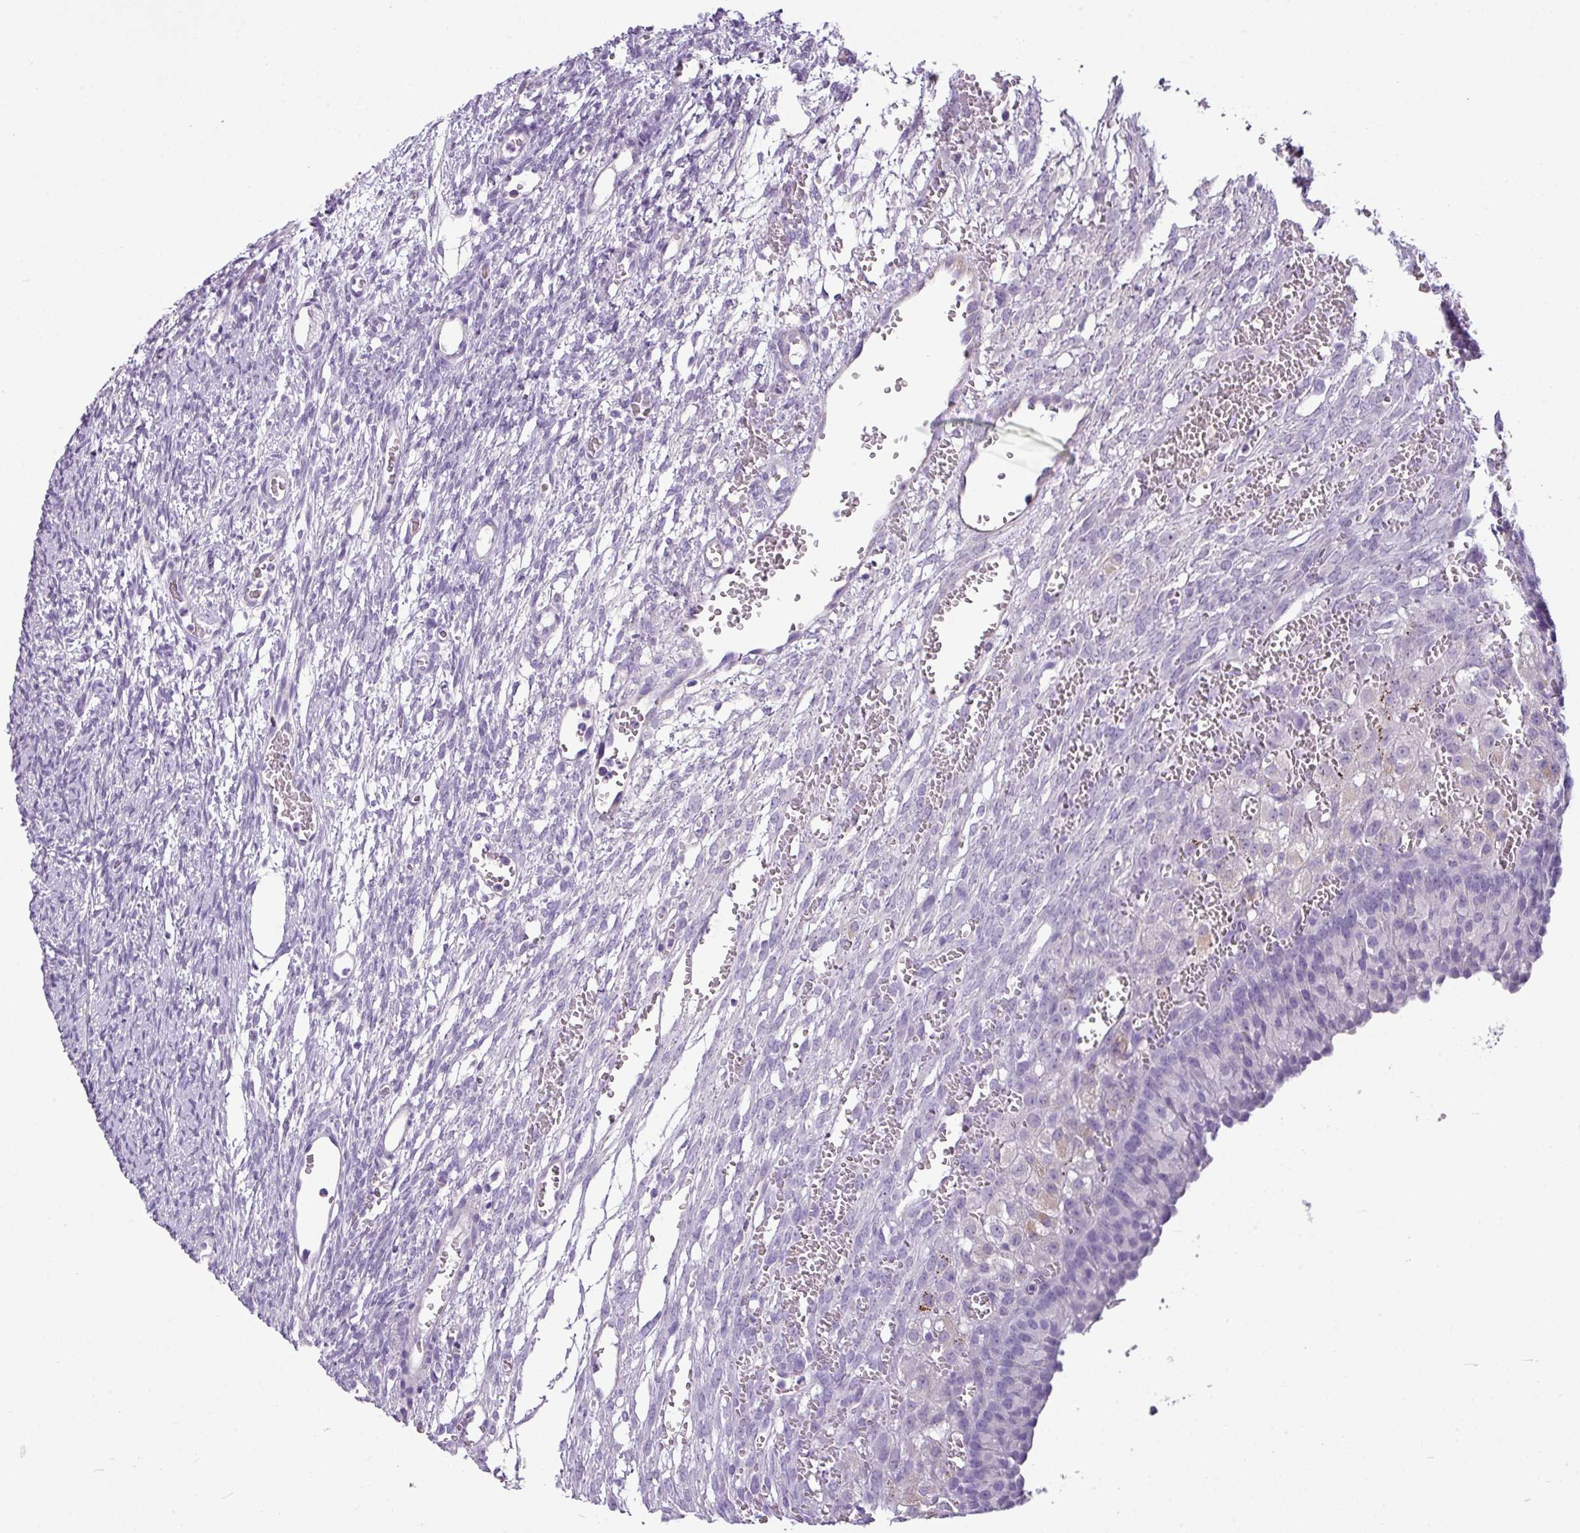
{"staining": {"intensity": "negative", "quantity": "none", "location": "none"}, "tissue": "ovary", "cell_type": "Follicle cells", "image_type": "normal", "snomed": [{"axis": "morphology", "description": "Normal tissue, NOS"}, {"axis": "topography", "description": "Ovary"}], "caption": "Immunohistochemical staining of benign ovary exhibits no significant positivity in follicle cells.", "gene": "TMEM178B", "patient": {"sex": "female", "age": 39}}